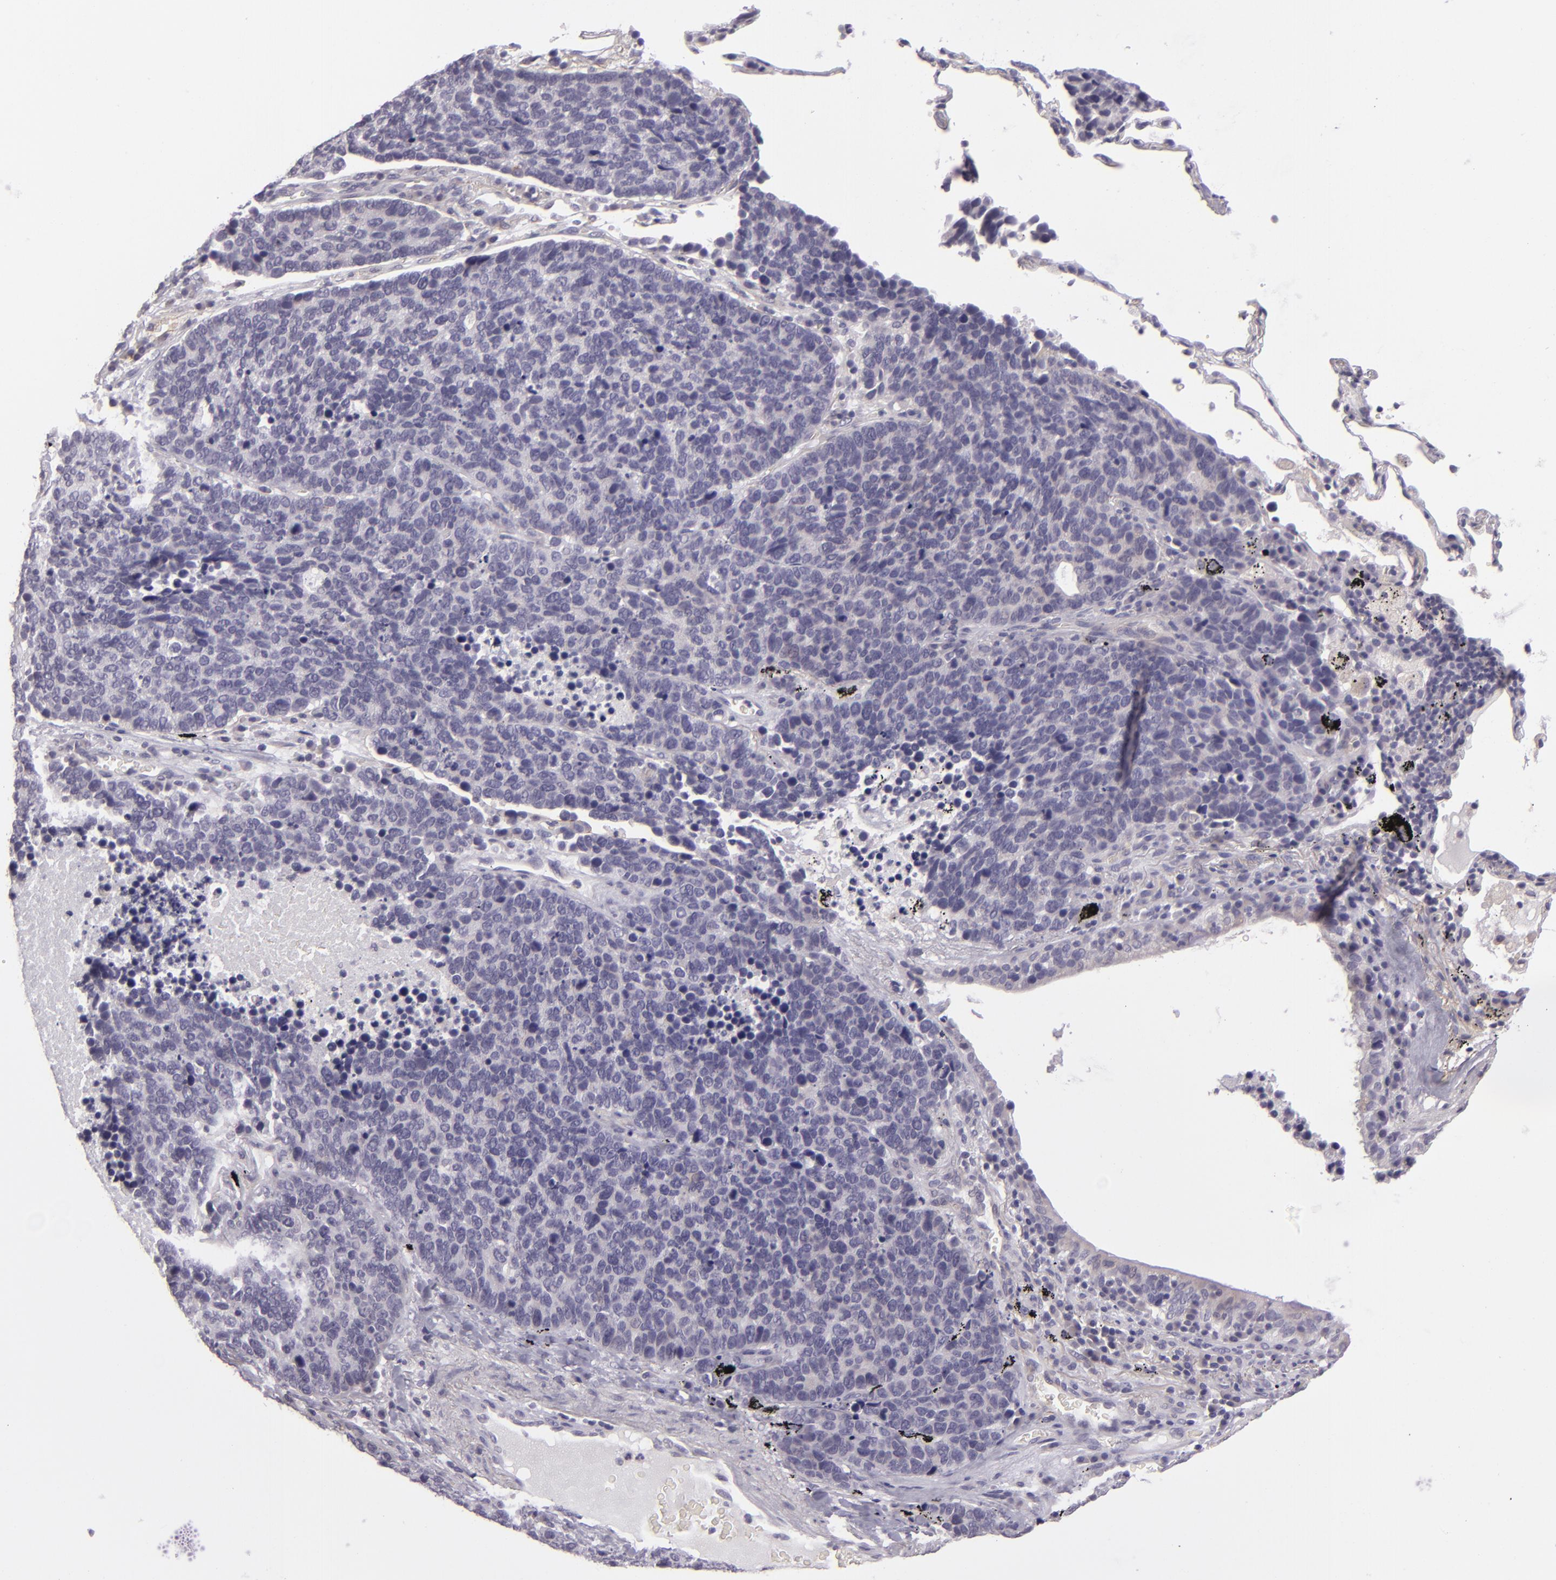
{"staining": {"intensity": "negative", "quantity": "none", "location": "none"}, "tissue": "lung cancer", "cell_type": "Tumor cells", "image_type": "cancer", "snomed": [{"axis": "morphology", "description": "Neoplasm, malignant, NOS"}, {"axis": "topography", "description": "Lung"}], "caption": "Immunohistochemical staining of malignant neoplasm (lung) demonstrates no significant staining in tumor cells.", "gene": "EGFL6", "patient": {"sex": "female", "age": 75}}